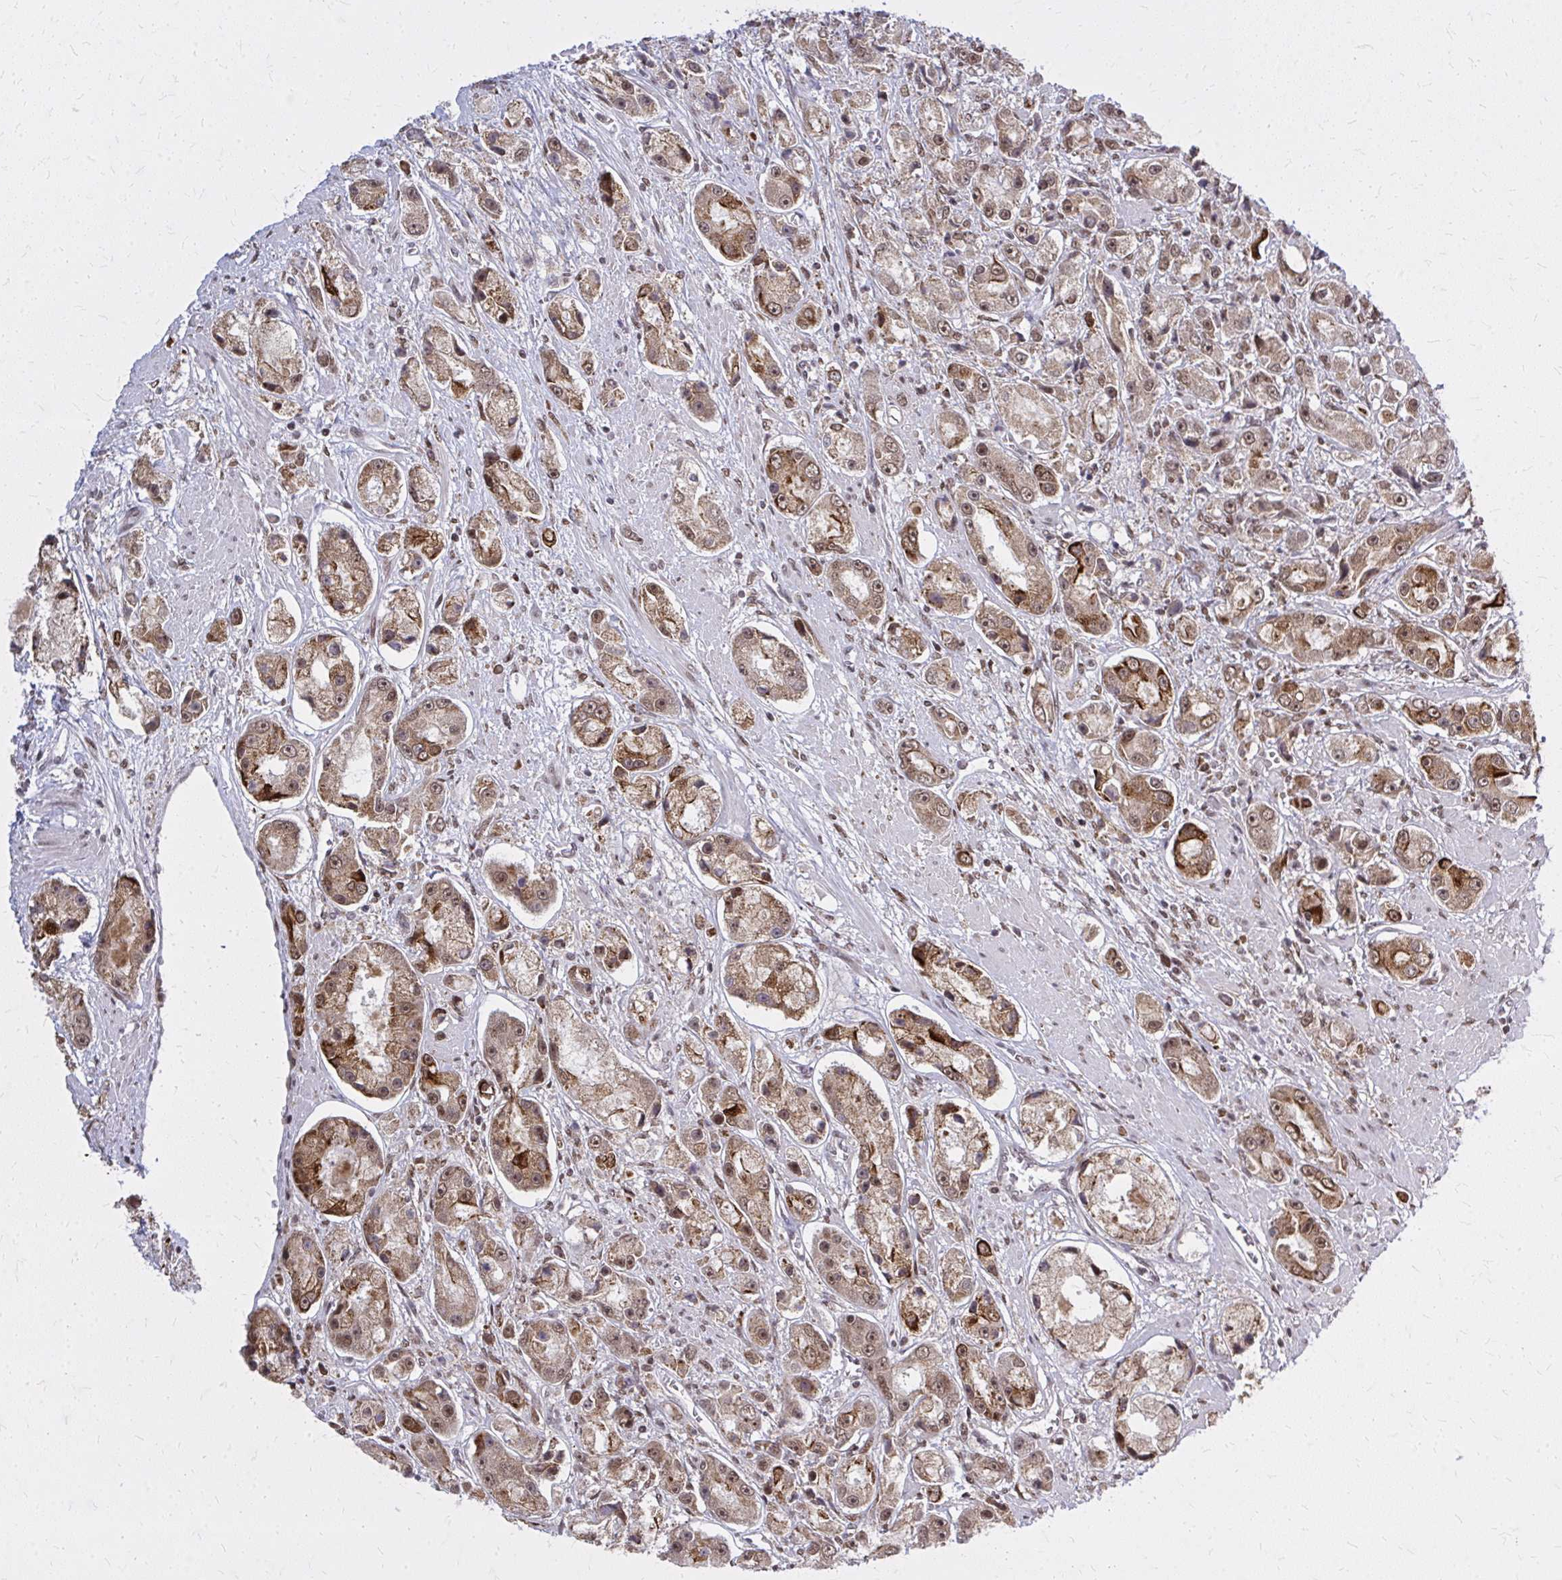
{"staining": {"intensity": "moderate", "quantity": ">75%", "location": "nuclear"}, "tissue": "prostate cancer", "cell_type": "Tumor cells", "image_type": "cancer", "snomed": [{"axis": "morphology", "description": "Adenocarcinoma, High grade"}, {"axis": "topography", "description": "Prostate"}], "caption": "Moderate nuclear staining is appreciated in approximately >75% of tumor cells in prostate cancer (high-grade adenocarcinoma).", "gene": "HDAC3", "patient": {"sex": "male", "age": 67}}